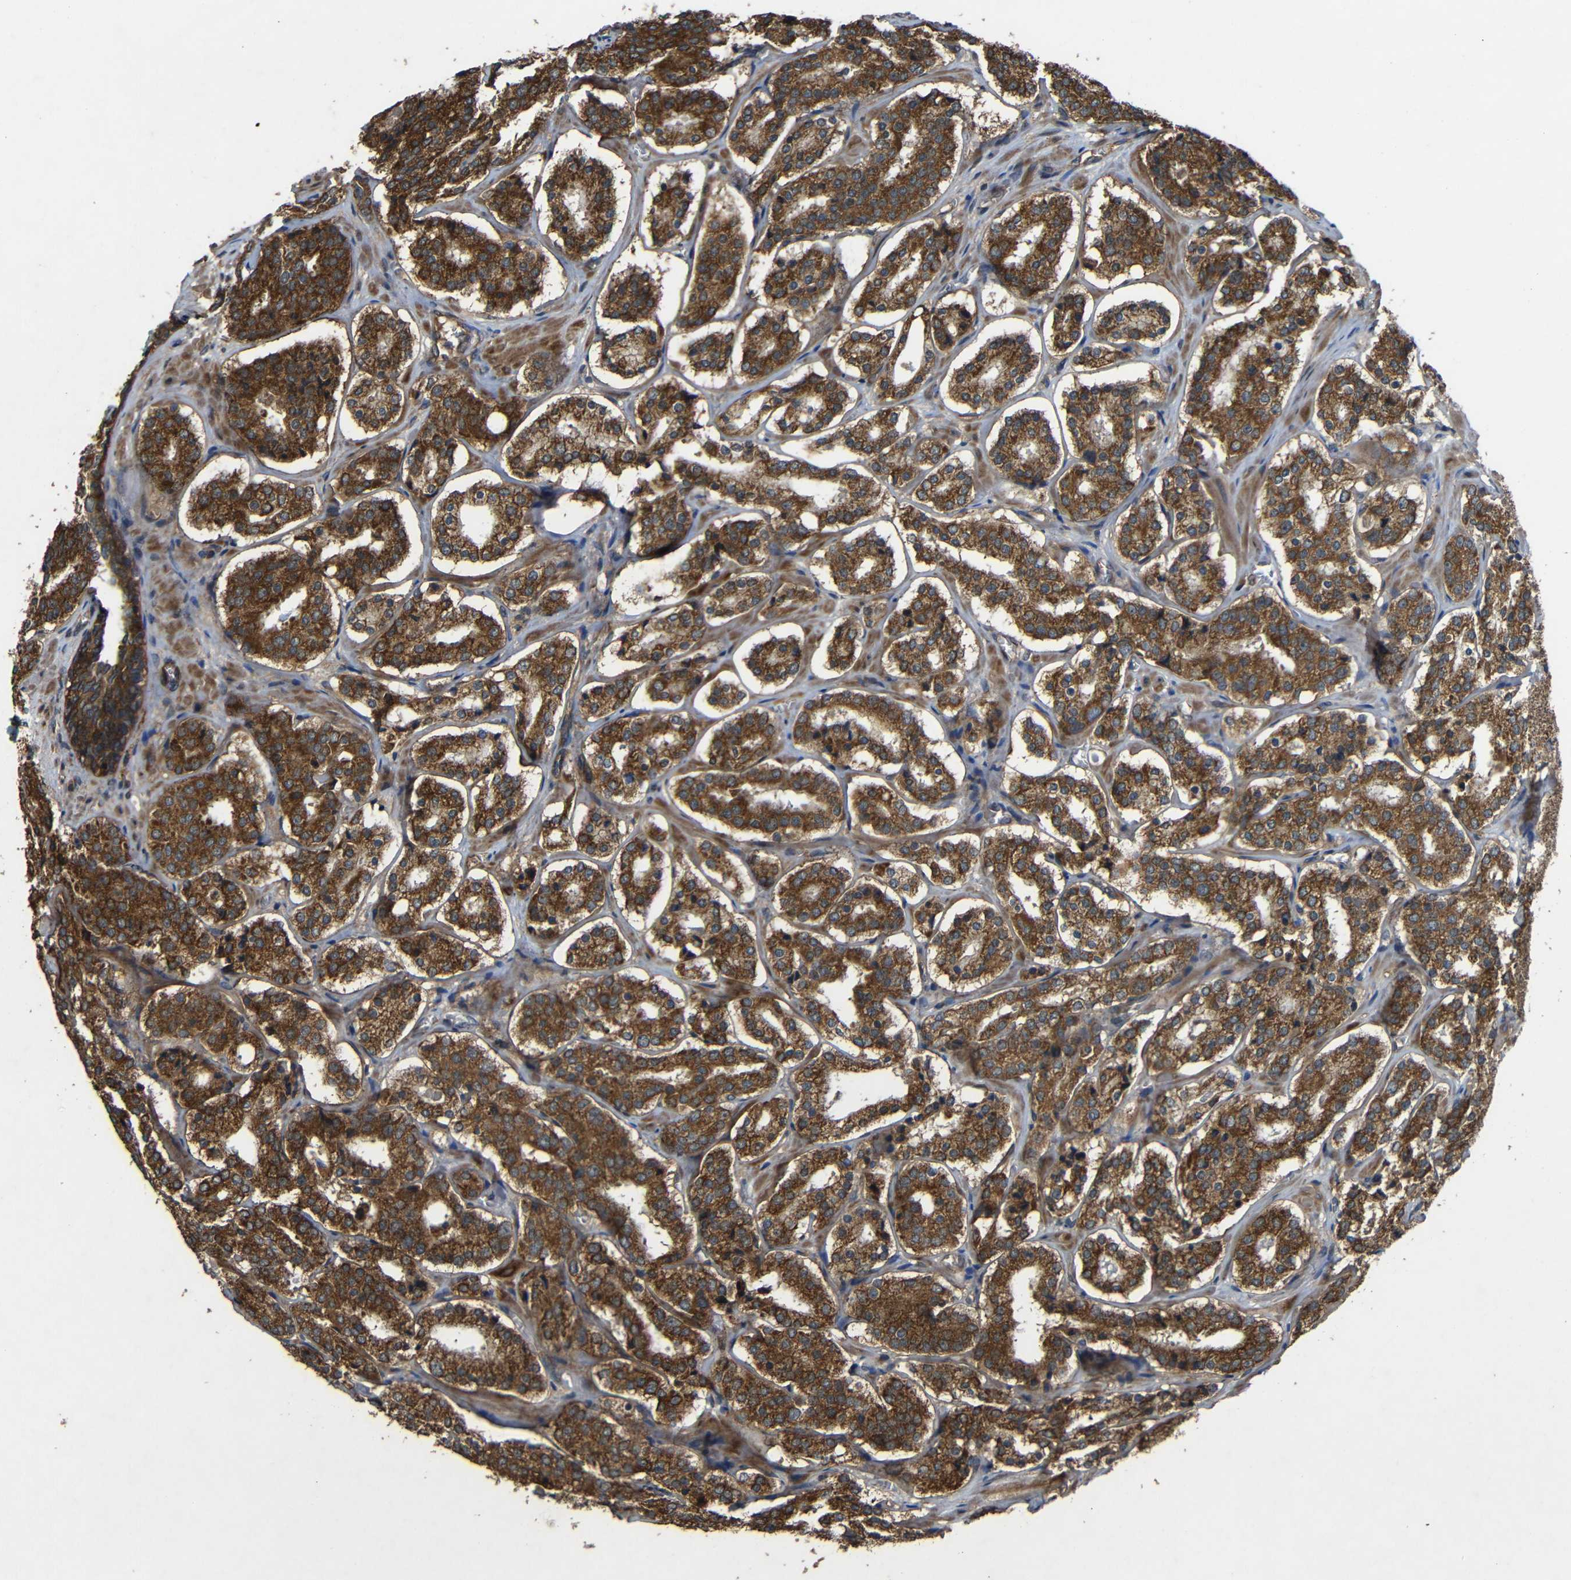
{"staining": {"intensity": "strong", "quantity": ">75%", "location": "cytoplasmic/membranous"}, "tissue": "prostate cancer", "cell_type": "Tumor cells", "image_type": "cancer", "snomed": [{"axis": "morphology", "description": "Adenocarcinoma, High grade"}, {"axis": "topography", "description": "Prostate"}], "caption": "Strong cytoplasmic/membranous protein staining is seen in approximately >75% of tumor cells in adenocarcinoma (high-grade) (prostate).", "gene": "C1GALT1", "patient": {"sex": "male", "age": 60}}